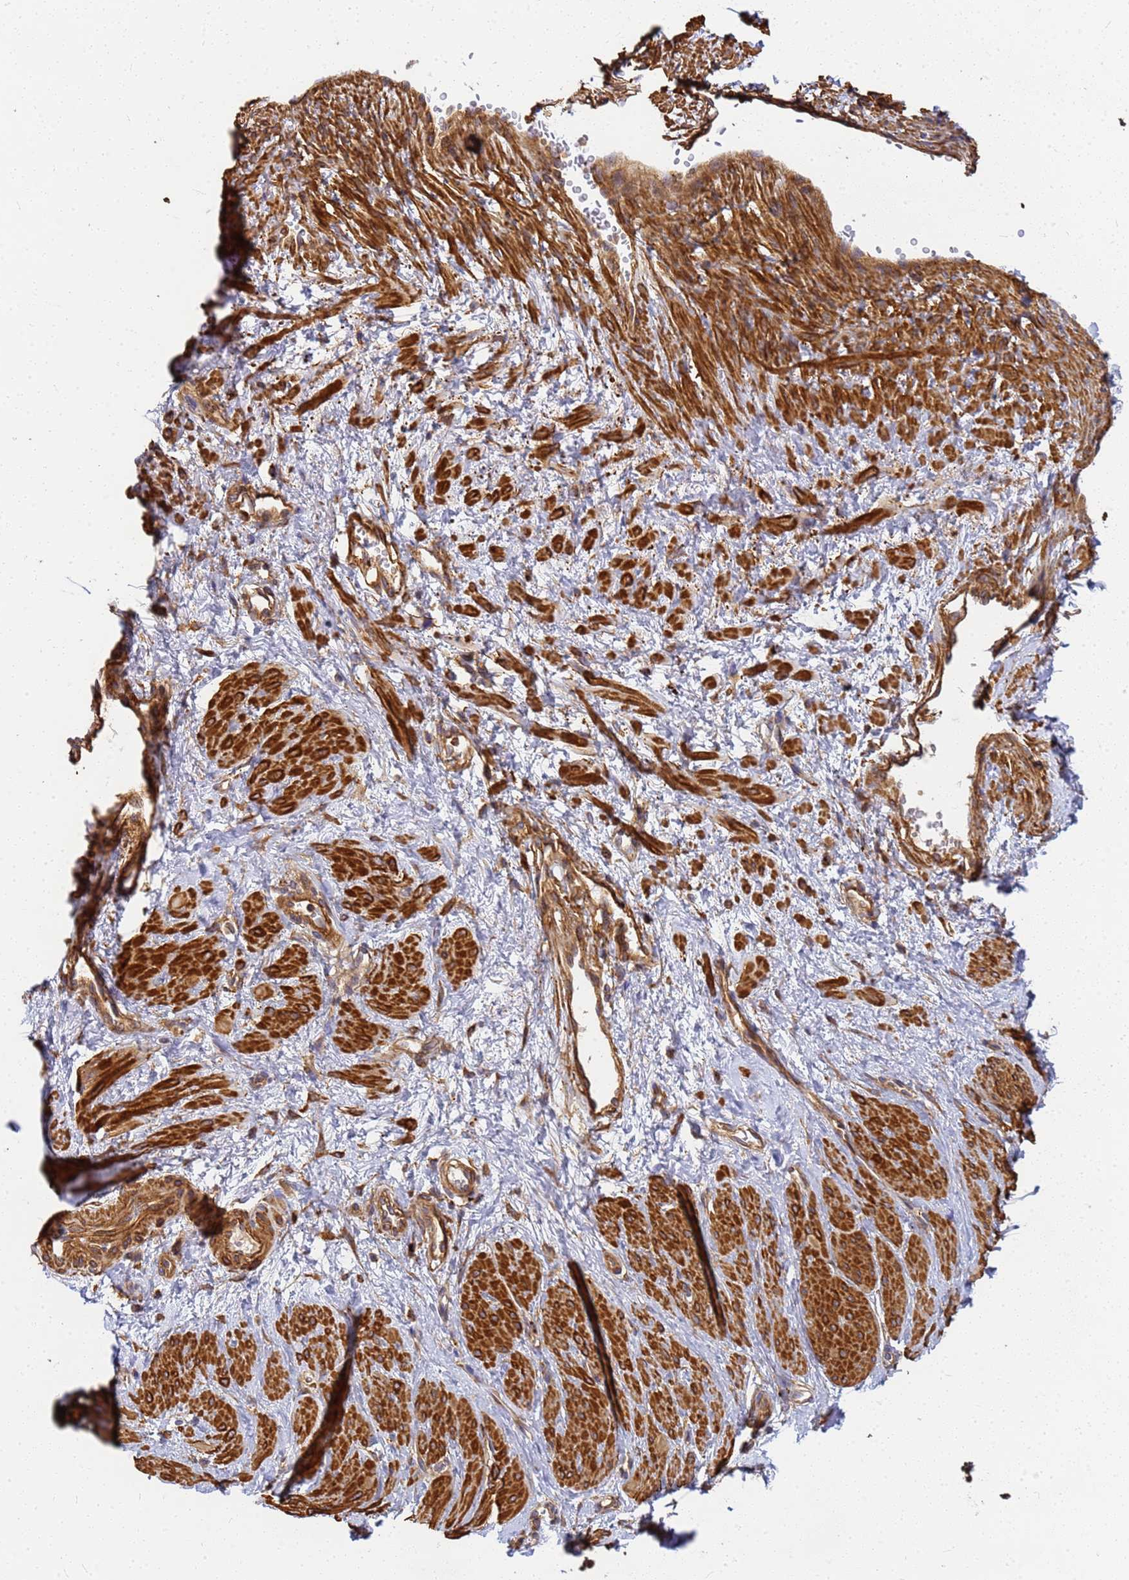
{"staining": {"intensity": "strong", "quantity": "25%-75%", "location": "cytoplasmic/membranous"}, "tissue": "smooth muscle", "cell_type": "Smooth muscle cells", "image_type": "normal", "snomed": [{"axis": "morphology", "description": "Normal tissue, NOS"}, {"axis": "topography", "description": "Smooth muscle"}, {"axis": "topography", "description": "Uterus"}], "caption": "High-power microscopy captured an immunohistochemistry (IHC) image of unremarkable smooth muscle, revealing strong cytoplasmic/membranous staining in approximately 25%-75% of smooth muscle cells.", "gene": "C2CD5", "patient": {"sex": "female", "age": 39}}